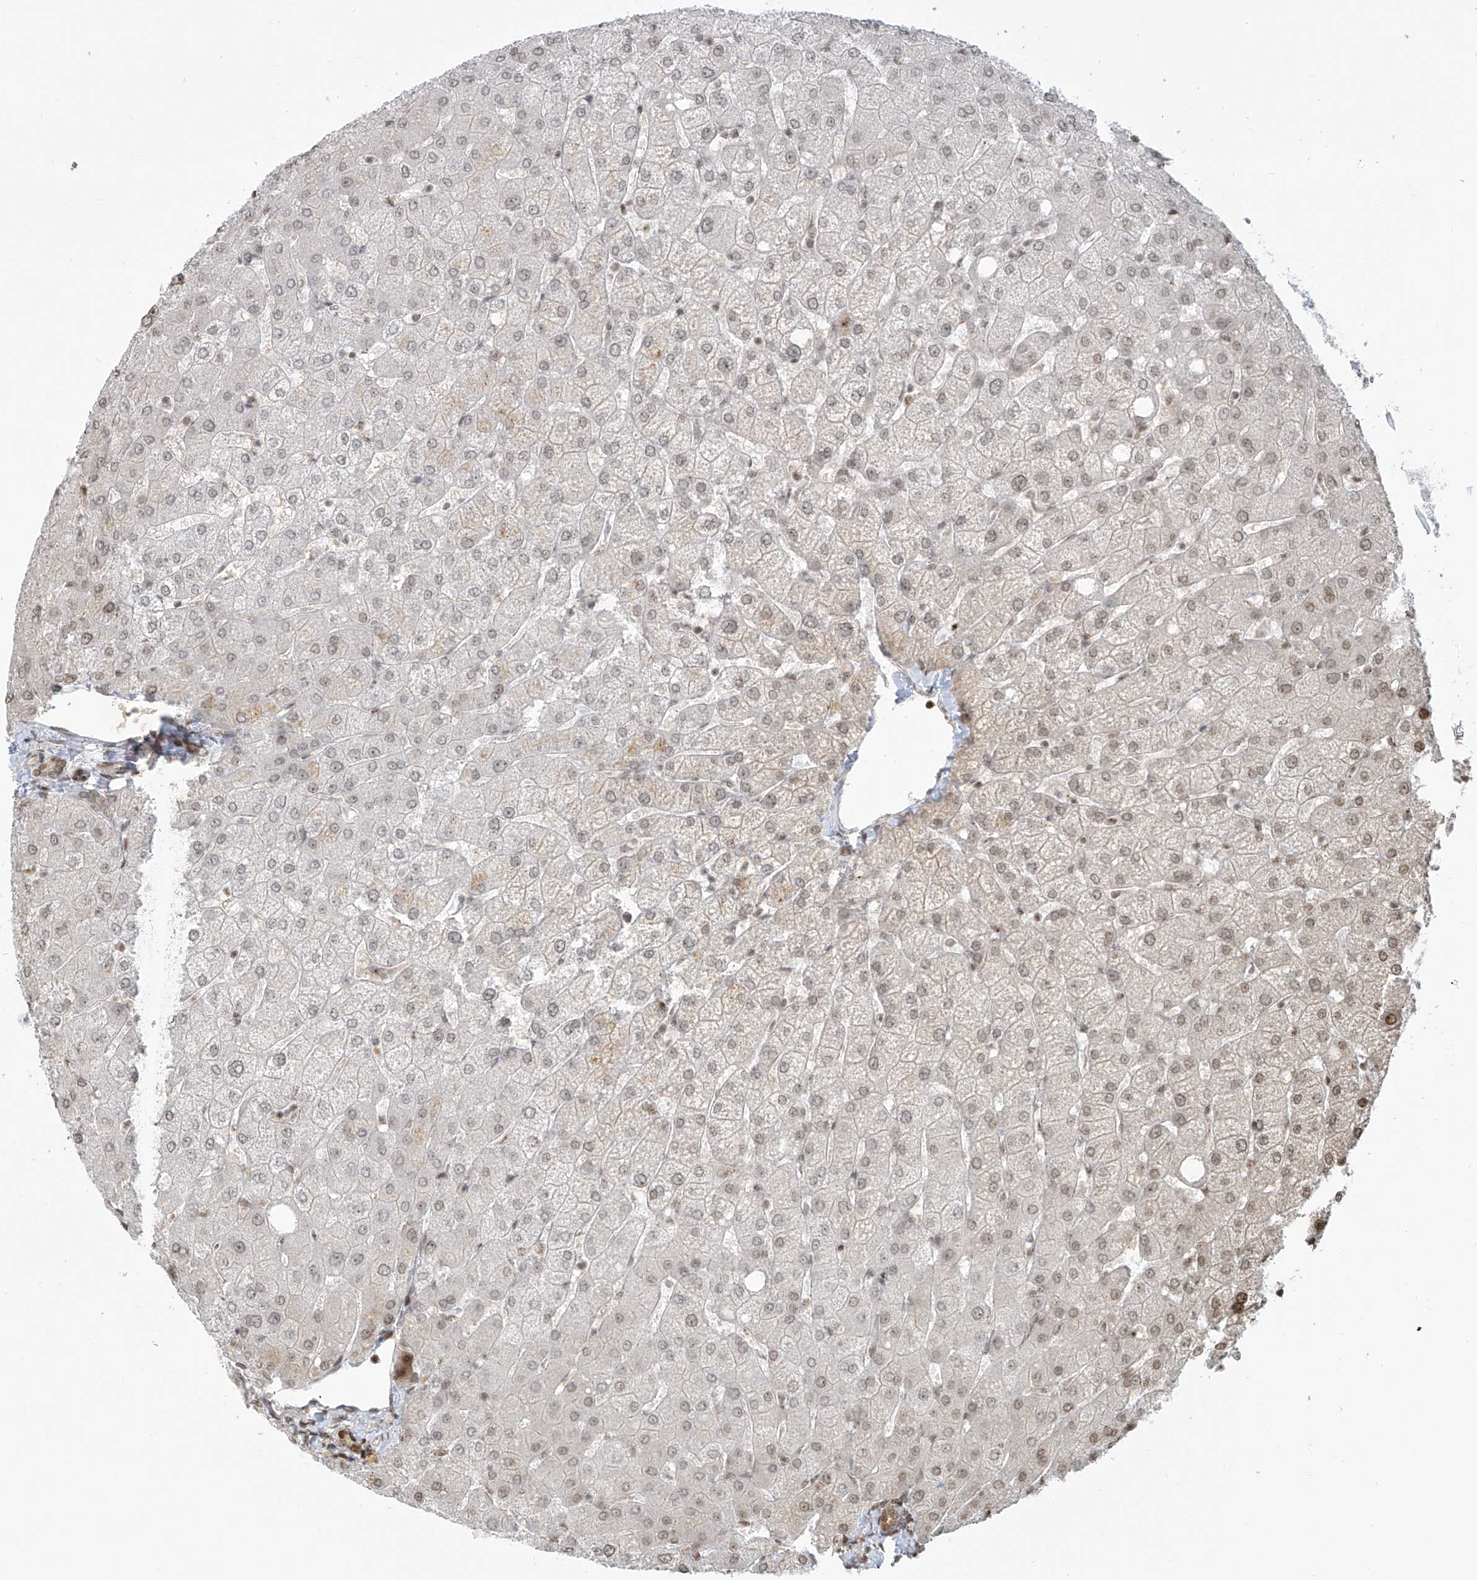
{"staining": {"intensity": "weak", "quantity": "25%-75%", "location": "nuclear"}, "tissue": "liver", "cell_type": "Cholangiocytes", "image_type": "normal", "snomed": [{"axis": "morphology", "description": "Normal tissue, NOS"}, {"axis": "topography", "description": "Liver"}], "caption": "Immunohistochemical staining of unremarkable liver shows weak nuclear protein expression in approximately 25%-75% of cholangiocytes.", "gene": "VMP1", "patient": {"sex": "female", "age": 54}}